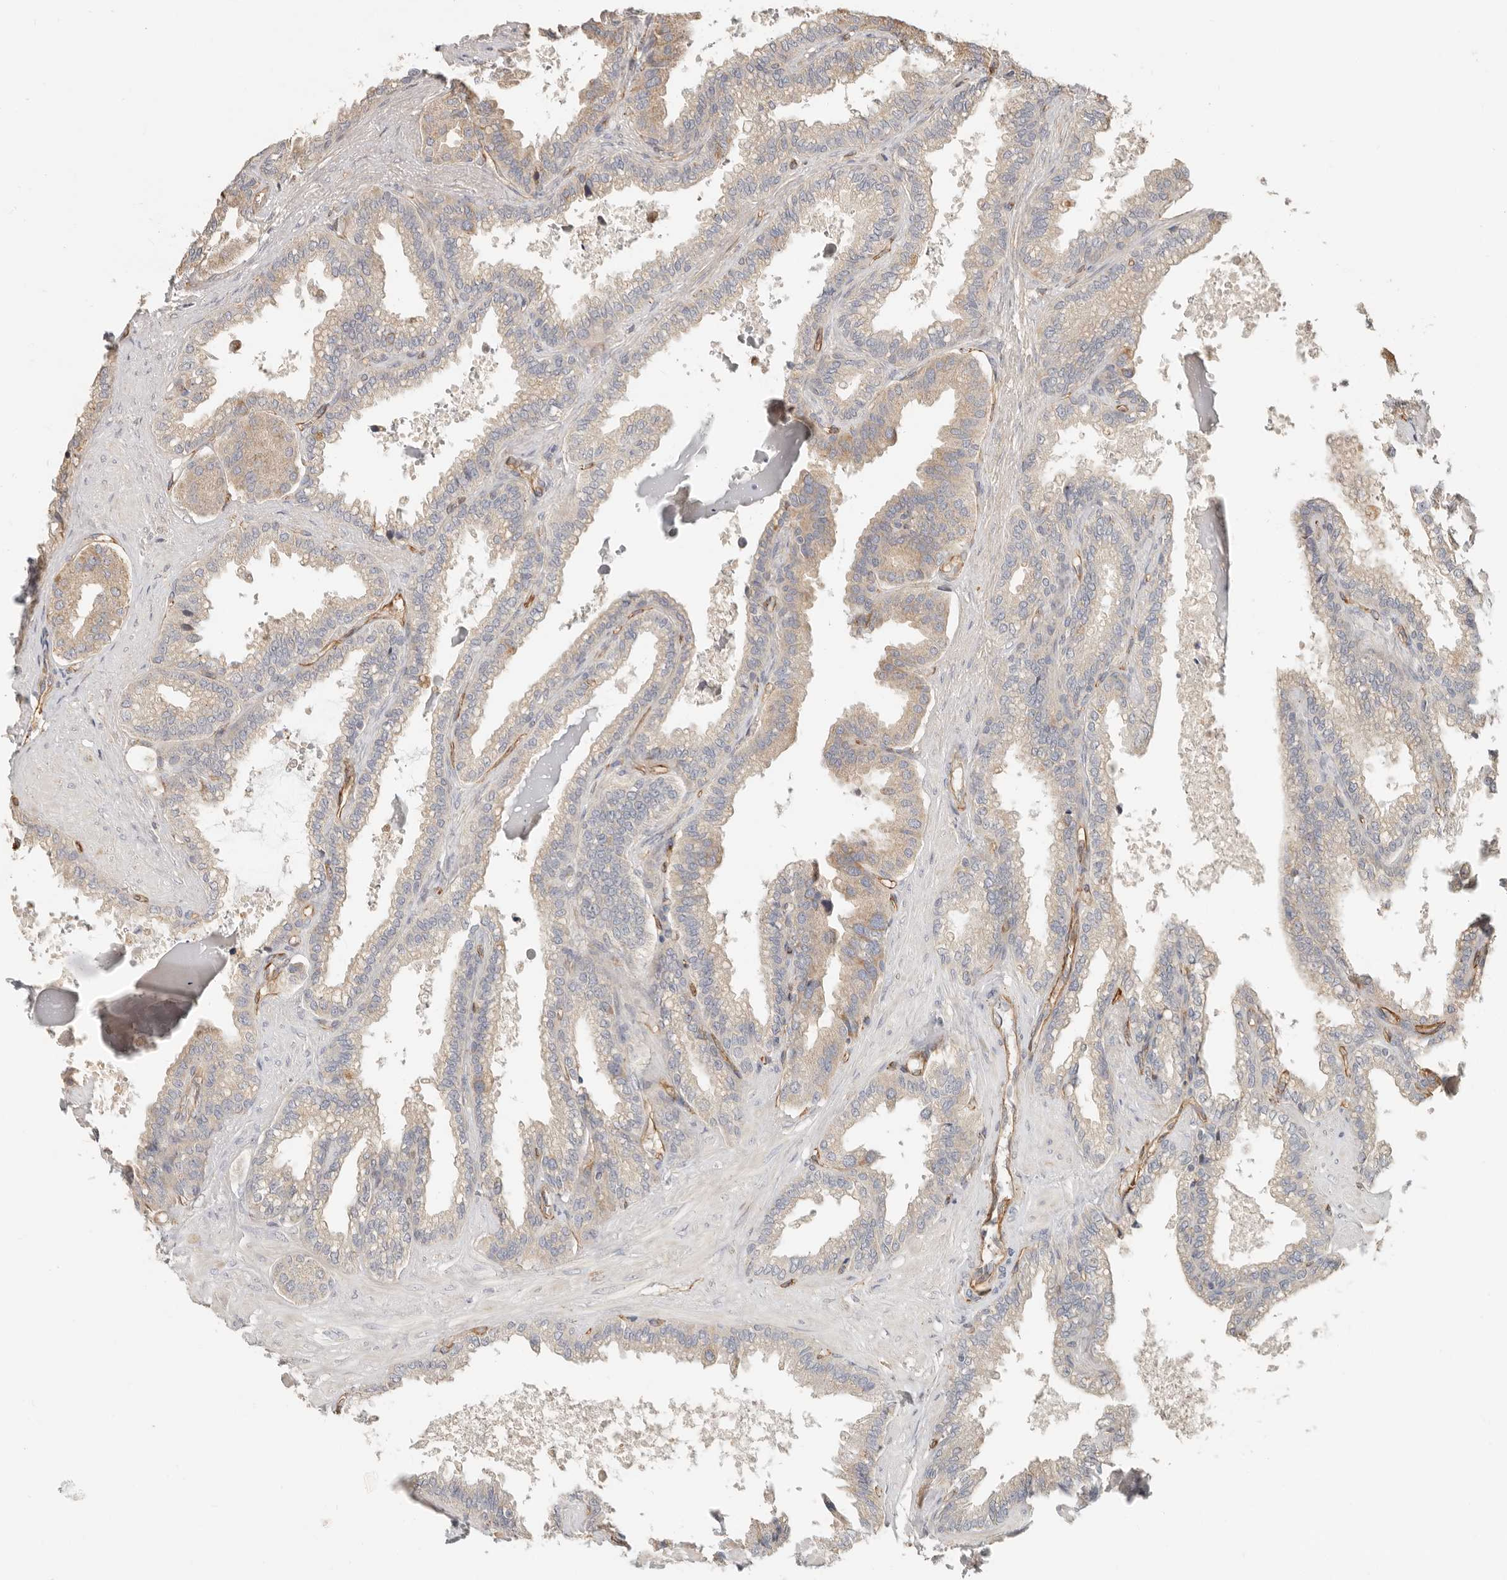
{"staining": {"intensity": "weak", "quantity": "25%-75%", "location": "cytoplasmic/membranous"}, "tissue": "seminal vesicle", "cell_type": "Glandular cells", "image_type": "normal", "snomed": [{"axis": "morphology", "description": "Normal tissue, NOS"}, {"axis": "topography", "description": "Seminal veicle"}], "caption": "A histopathology image of human seminal vesicle stained for a protein displays weak cytoplasmic/membranous brown staining in glandular cells. The staining is performed using DAB brown chromogen to label protein expression. The nuclei are counter-stained blue using hematoxylin.", "gene": "SPRING1", "patient": {"sex": "male", "age": 46}}